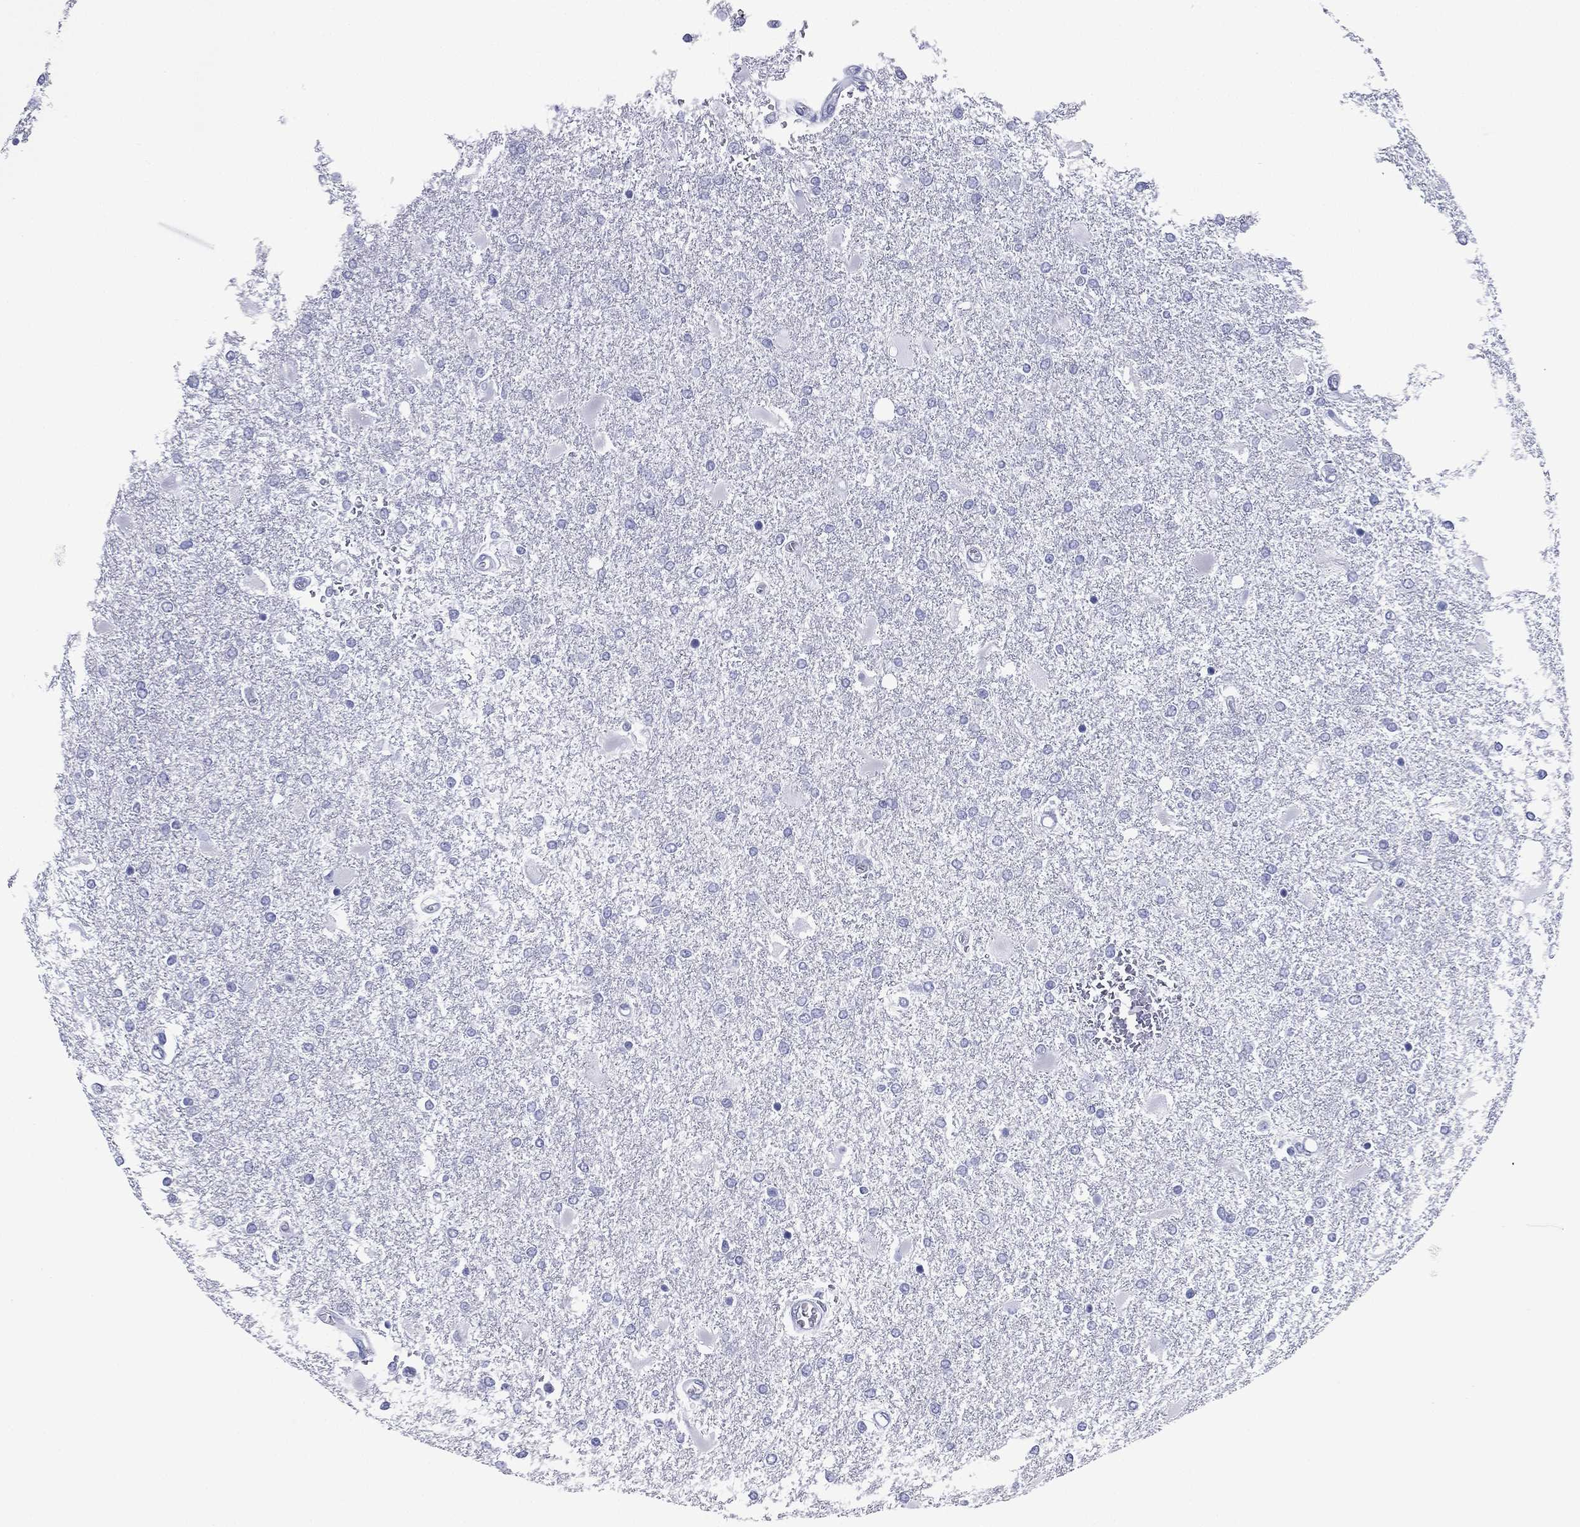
{"staining": {"intensity": "negative", "quantity": "none", "location": "none"}, "tissue": "glioma", "cell_type": "Tumor cells", "image_type": "cancer", "snomed": [{"axis": "morphology", "description": "Glioma, malignant, High grade"}, {"axis": "topography", "description": "Cerebral cortex"}], "caption": "Immunohistochemistry (IHC) histopathology image of high-grade glioma (malignant) stained for a protein (brown), which demonstrates no expression in tumor cells.", "gene": "FCER2", "patient": {"sex": "male", "age": 79}}